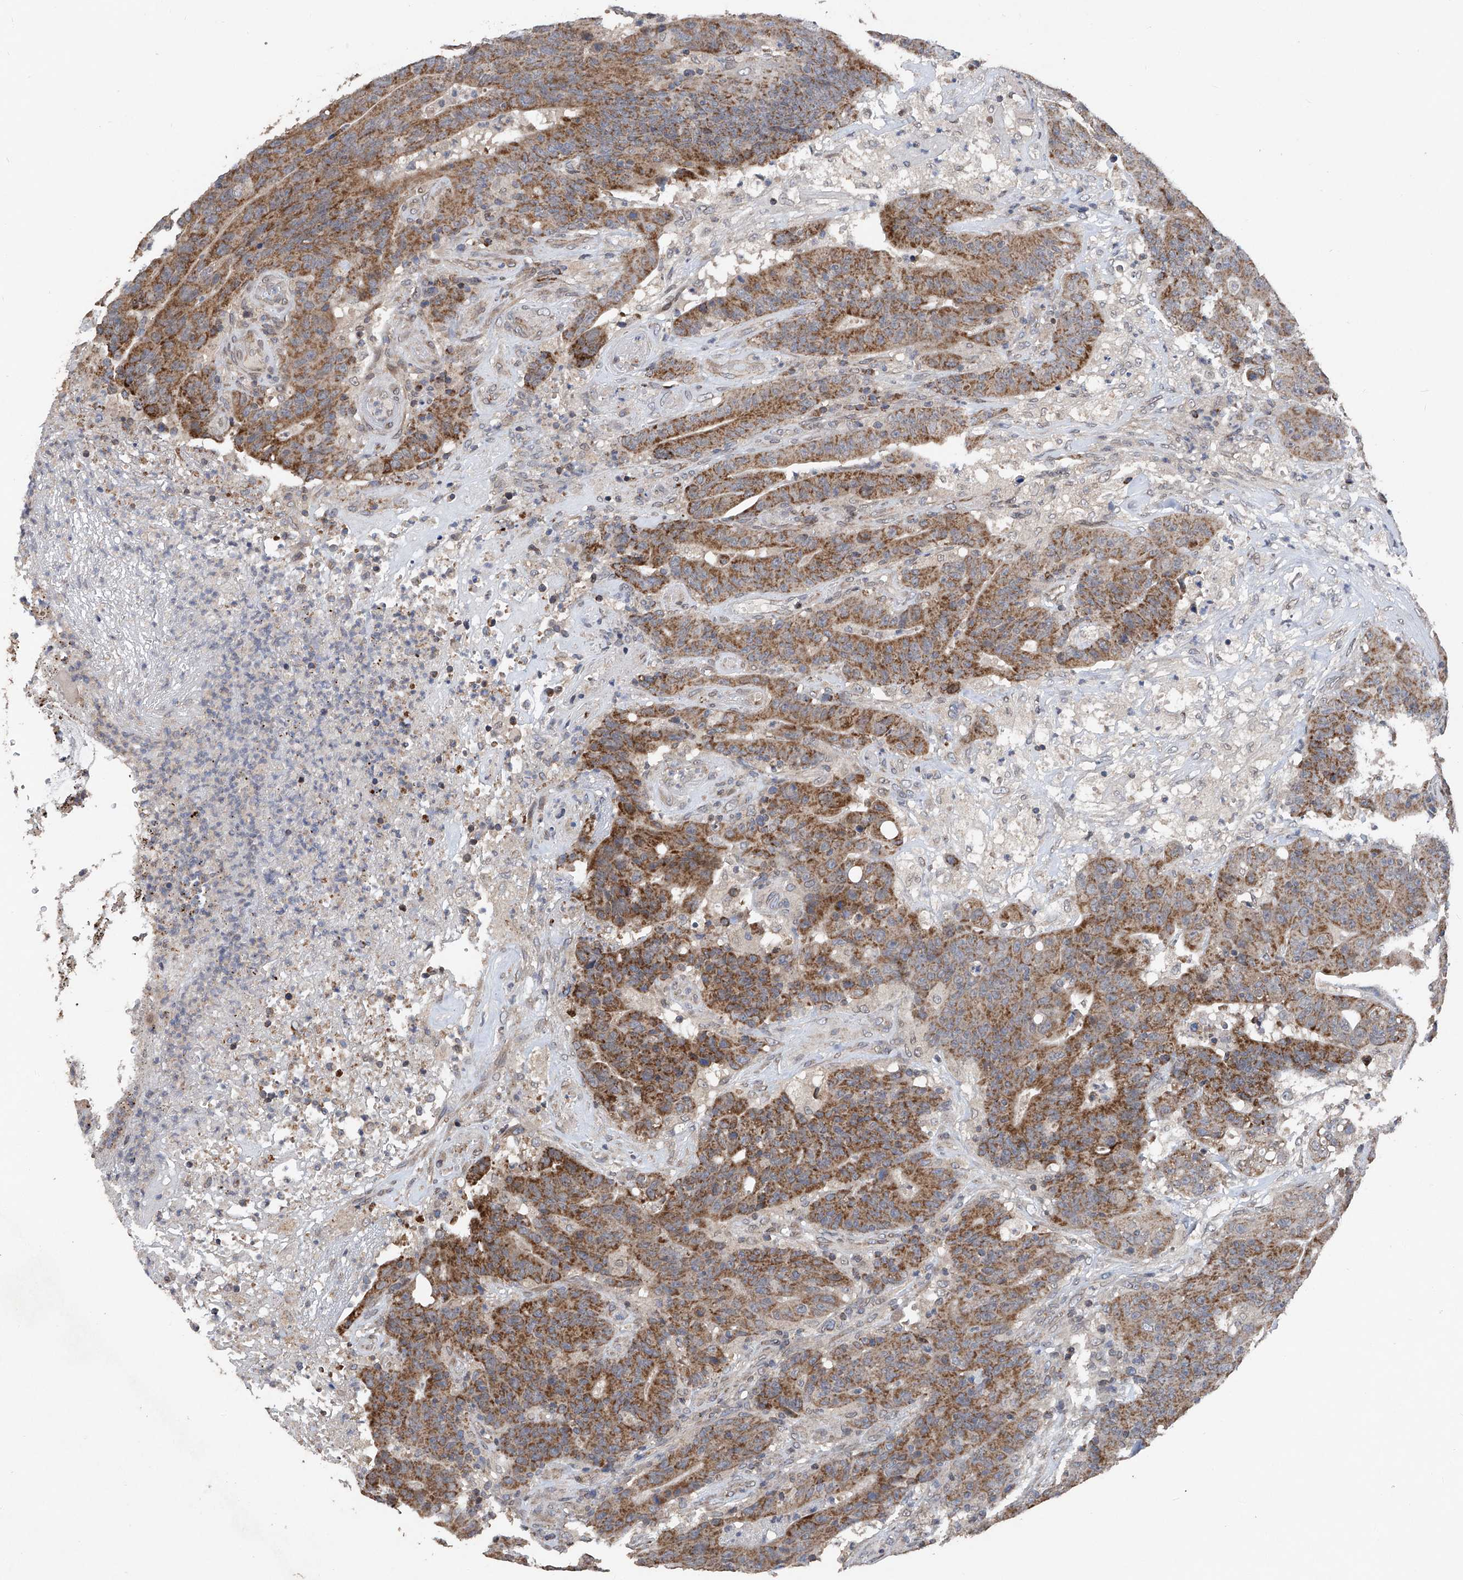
{"staining": {"intensity": "moderate", "quantity": ">75%", "location": "cytoplasmic/membranous"}, "tissue": "colorectal cancer", "cell_type": "Tumor cells", "image_type": "cancer", "snomed": [{"axis": "morphology", "description": "Normal tissue, NOS"}, {"axis": "morphology", "description": "Adenocarcinoma, NOS"}, {"axis": "topography", "description": "Colon"}], "caption": "A brown stain highlights moderate cytoplasmic/membranous expression of a protein in colorectal adenocarcinoma tumor cells.", "gene": "BCKDHB", "patient": {"sex": "female", "age": 75}}